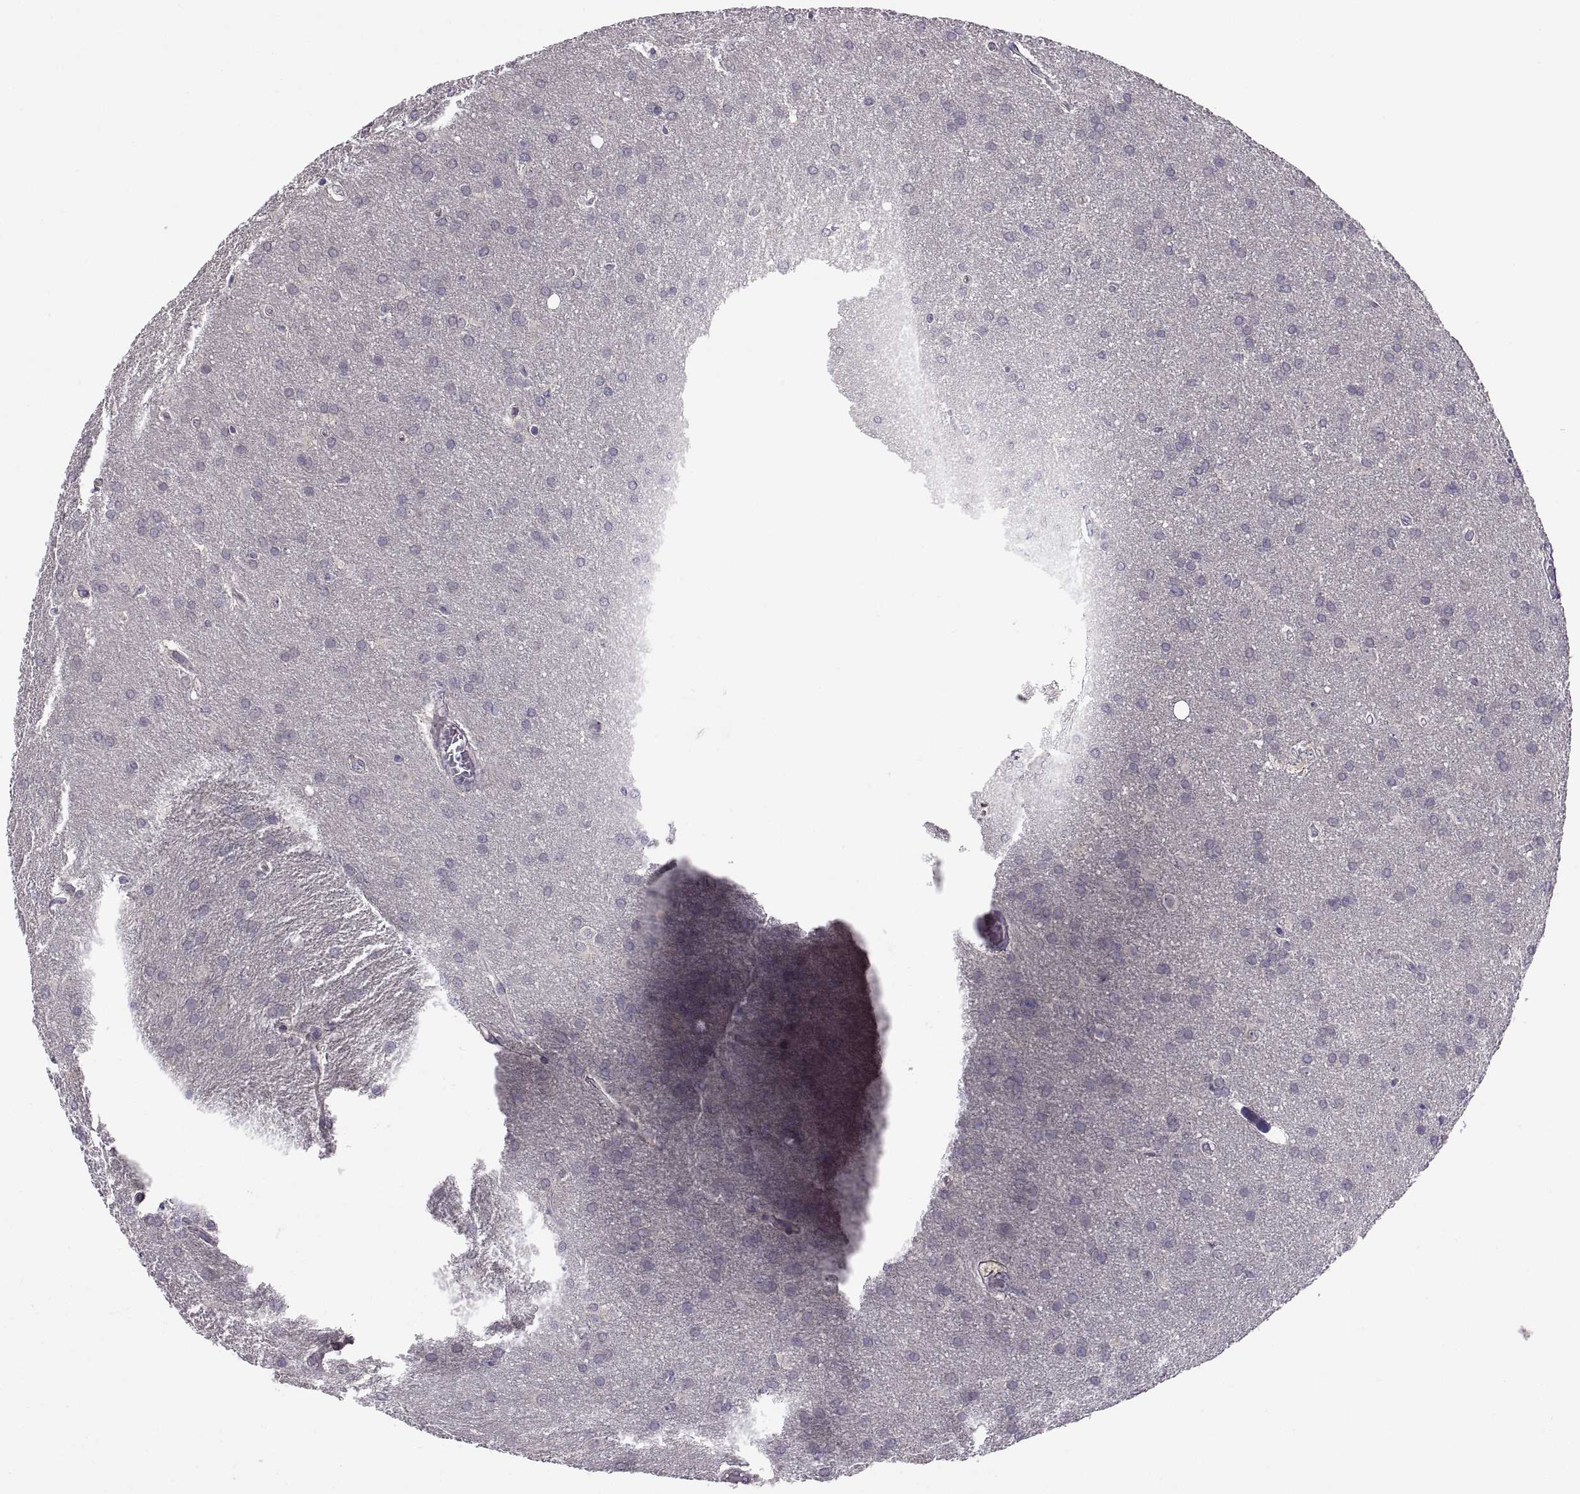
{"staining": {"intensity": "negative", "quantity": "none", "location": "none"}, "tissue": "glioma", "cell_type": "Tumor cells", "image_type": "cancer", "snomed": [{"axis": "morphology", "description": "Glioma, malignant, Low grade"}, {"axis": "topography", "description": "Brain"}], "caption": "DAB immunohistochemical staining of malignant glioma (low-grade) reveals no significant positivity in tumor cells.", "gene": "ACSBG2", "patient": {"sex": "female", "age": 32}}